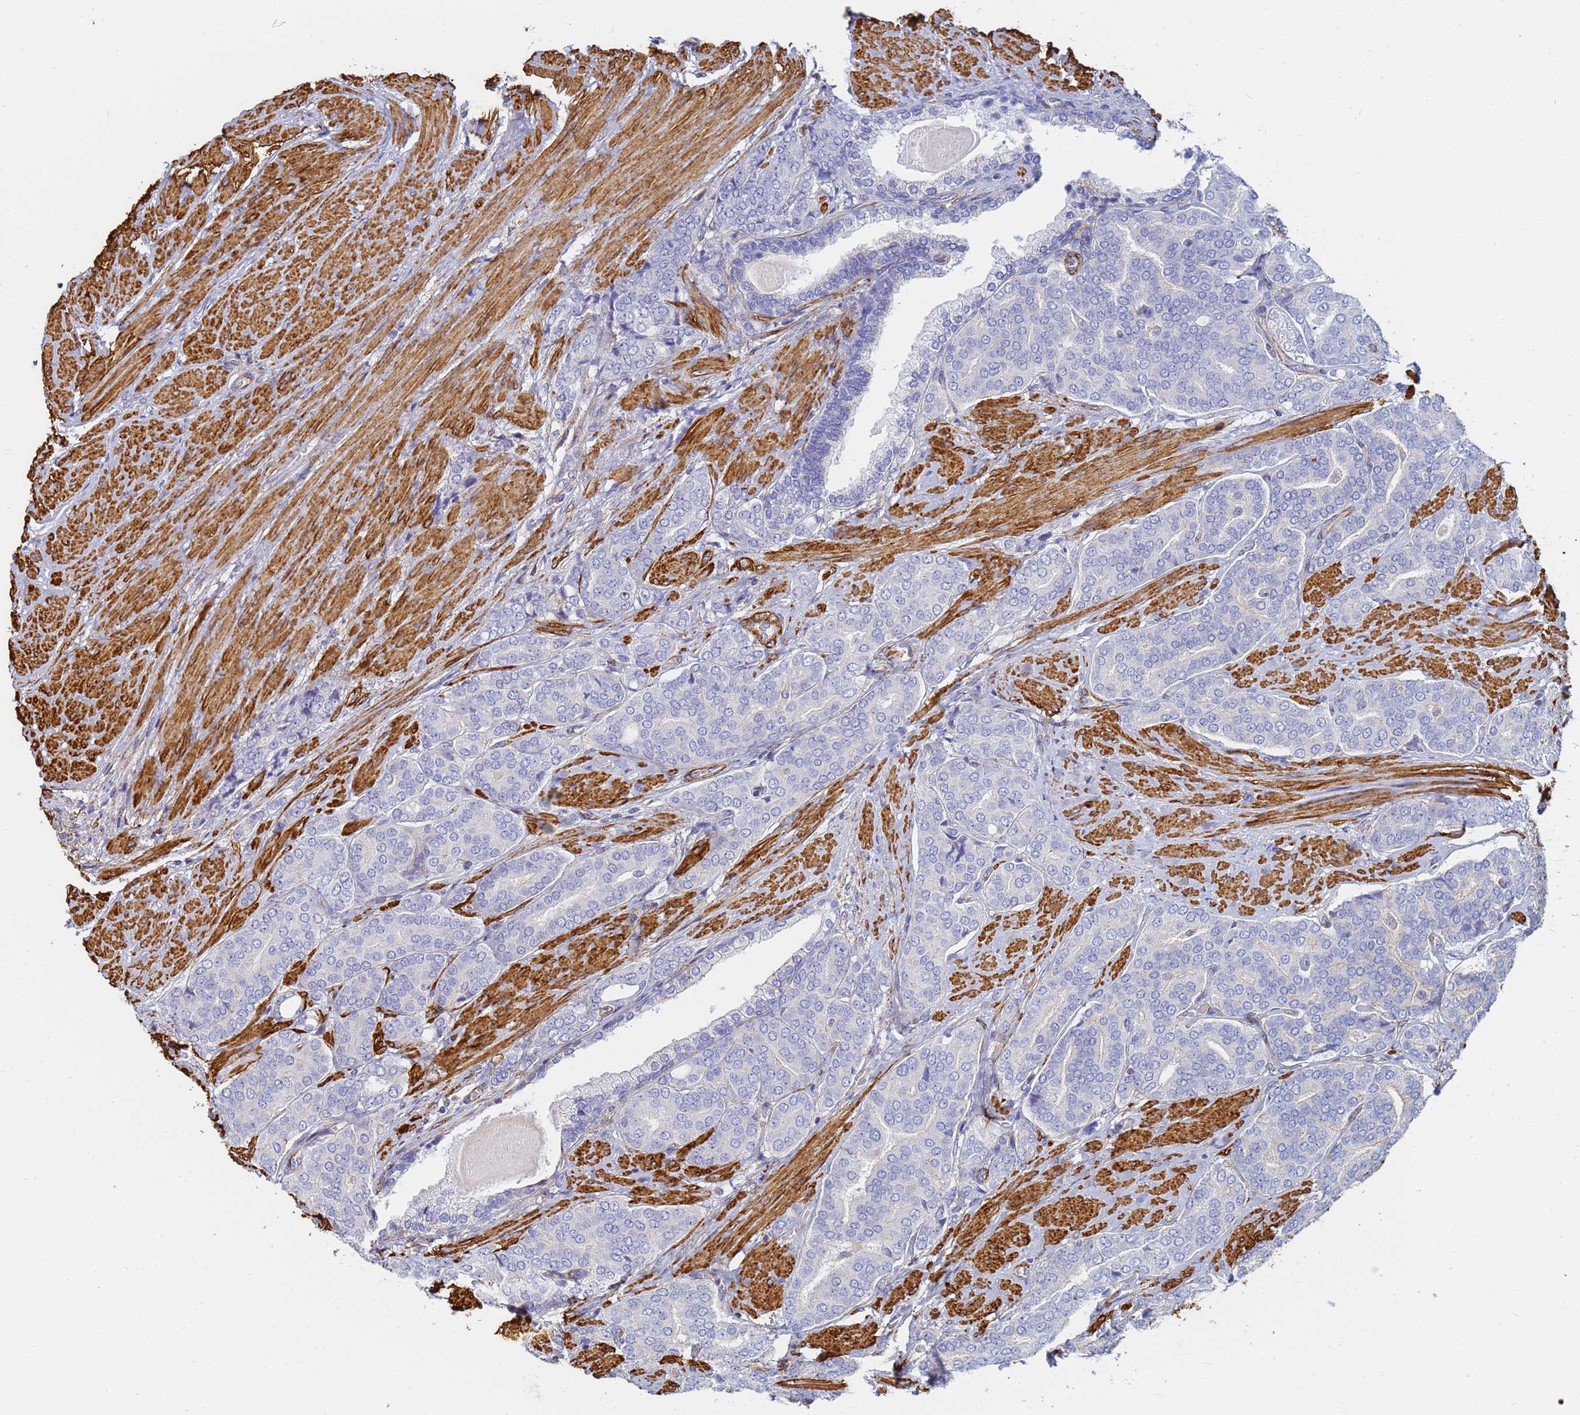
{"staining": {"intensity": "negative", "quantity": "none", "location": "none"}, "tissue": "prostate cancer", "cell_type": "Tumor cells", "image_type": "cancer", "snomed": [{"axis": "morphology", "description": "Adenocarcinoma, High grade"}, {"axis": "topography", "description": "Prostate"}], "caption": "A photomicrograph of human high-grade adenocarcinoma (prostate) is negative for staining in tumor cells.", "gene": "TPM1", "patient": {"sex": "male", "age": 67}}